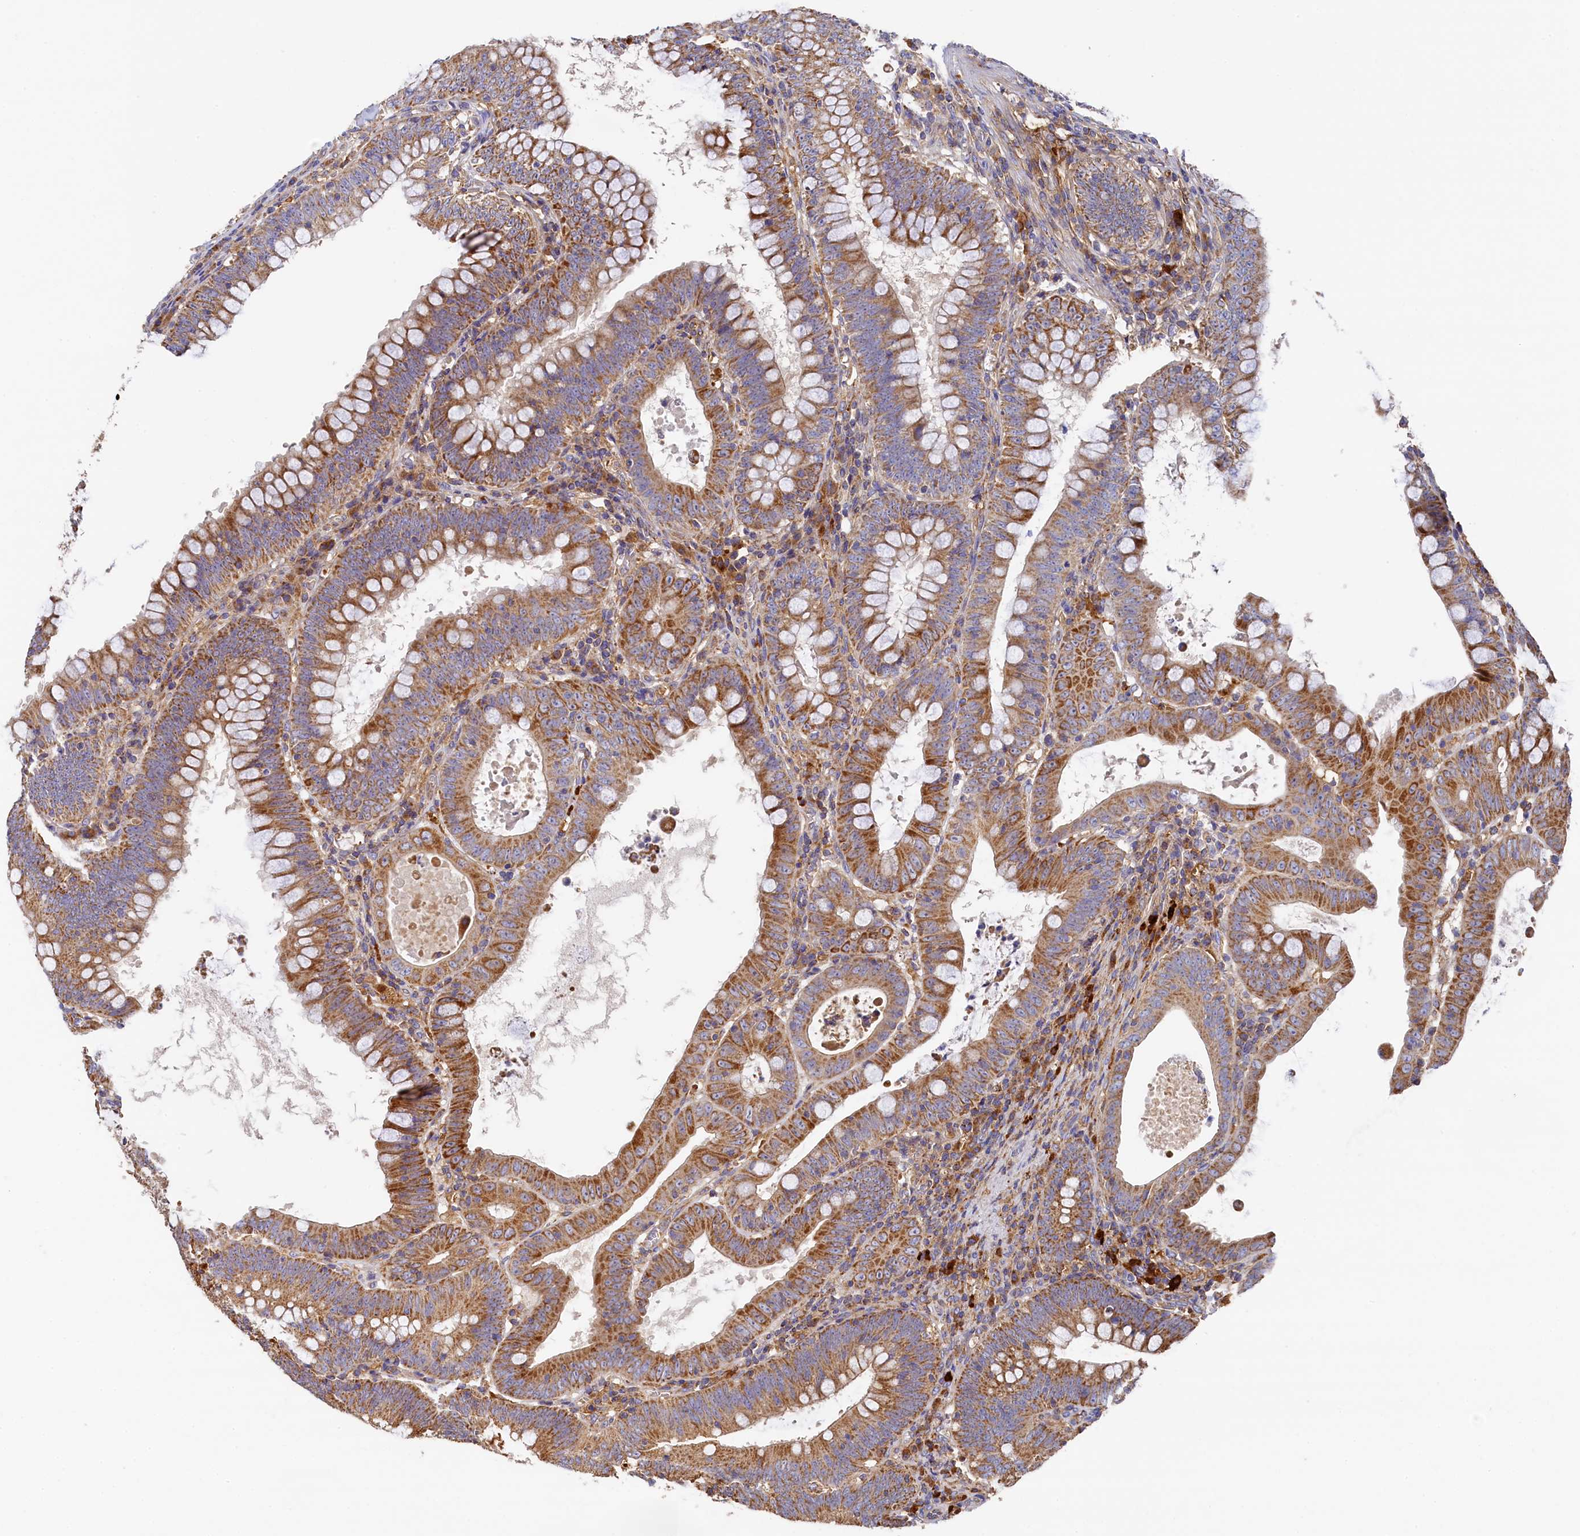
{"staining": {"intensity": "moderate", "quantity": ">75%", "location": "cytoplasmic/membranous"}, "tissue": "colorectal cancer", "cell_type": "Tumor cells", "image_type": "cancer", "snomed": [{"axis": "morphology", "description": "Normal tissue, NOS"}, {"axis": "topography", "description": "Colon"}], "caption": "Colorectal cancer stained with a protein marker demonstrates moderate staining in tumor cells.", "gene": "SEC31B", "patient": {"sex": "female", "age": 82}}